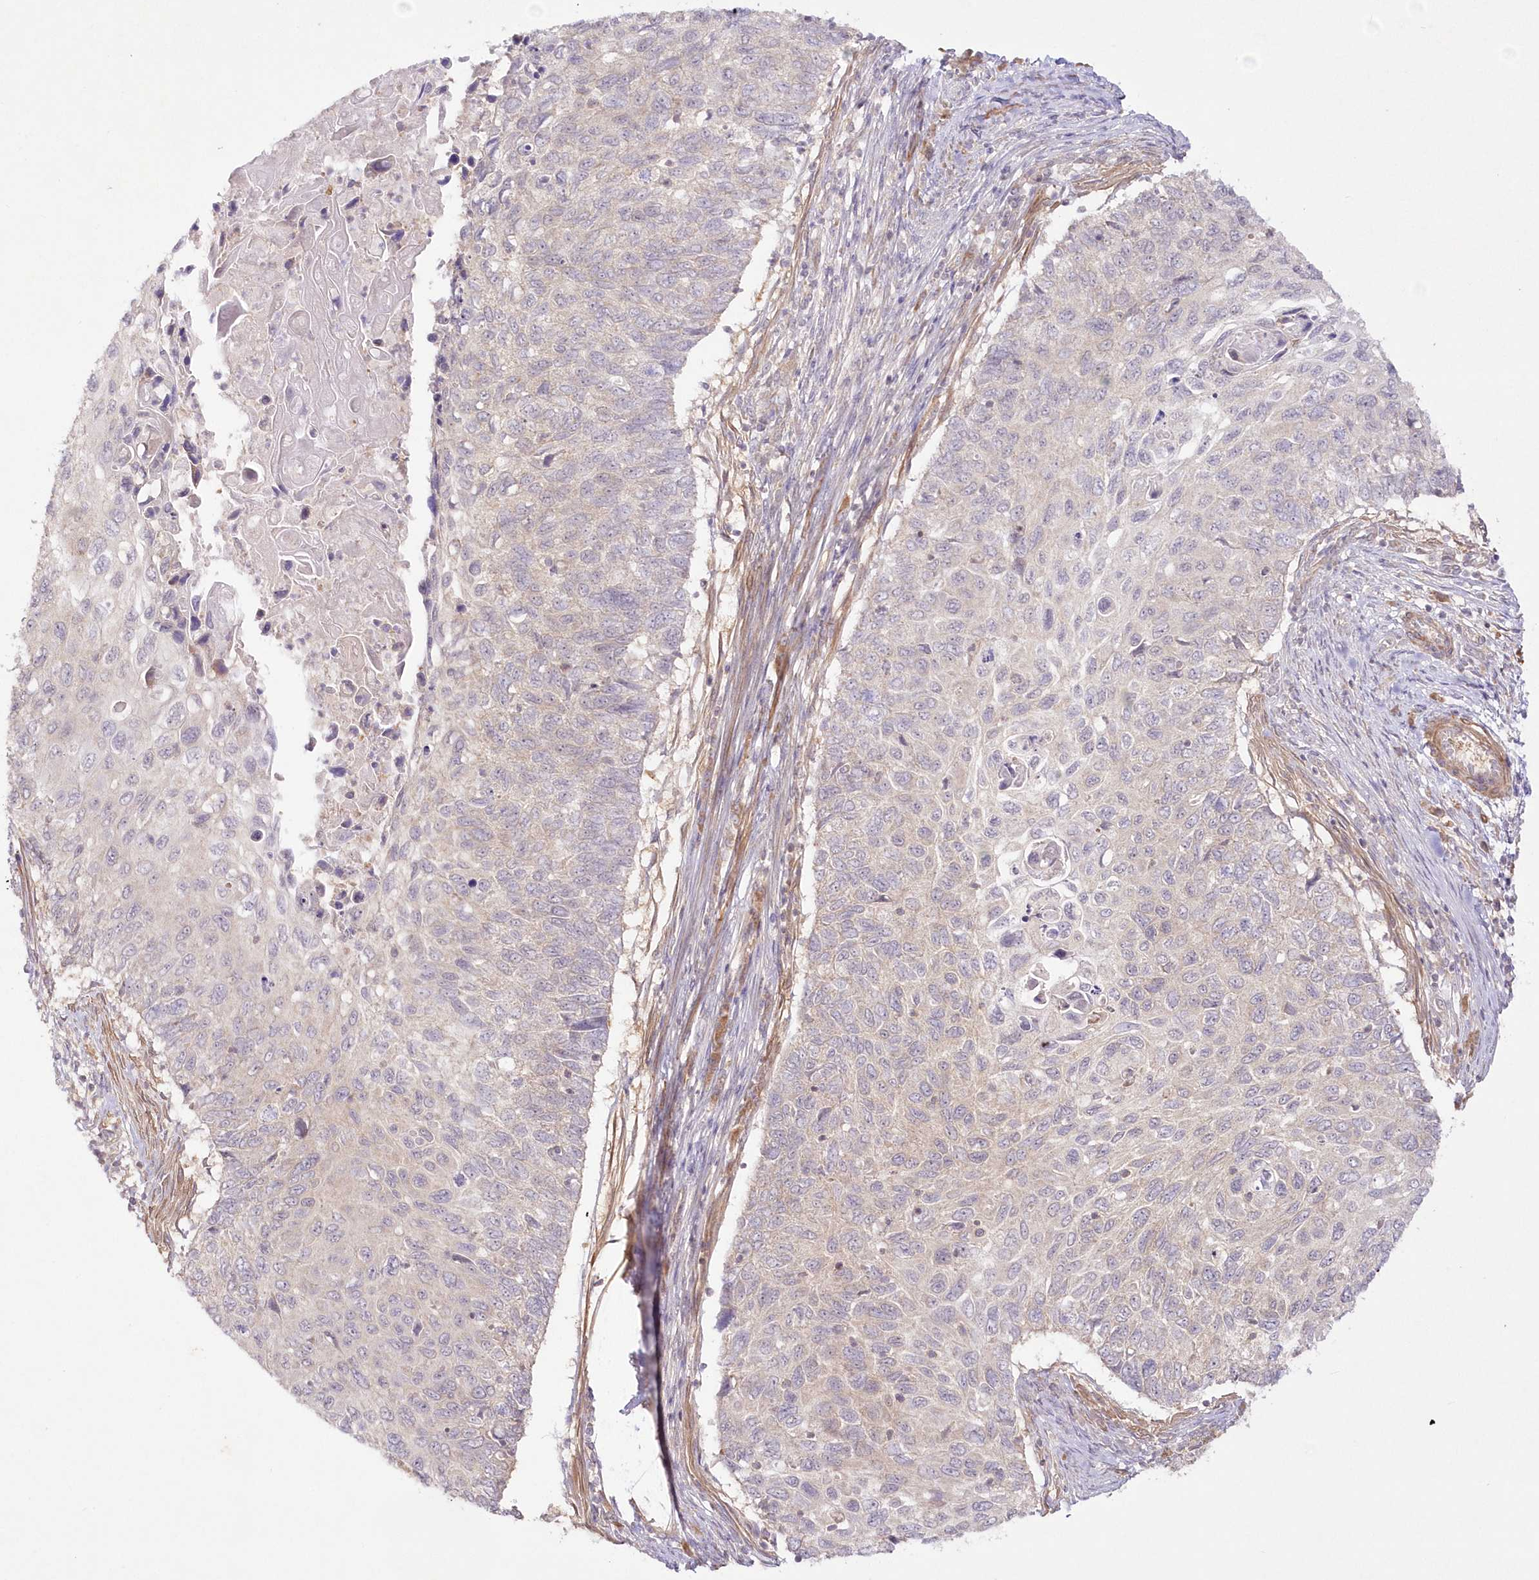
{"staining": {"intensity": "weak", "quantity": "<25%", "location": "cytoplasmic/membranous"}, "tissue": "cervical cancer", "cell_type": "Tumor cells", "image_type": "cancer", "snomed": [{"axis": "morphology", "description": "Squamous cell carcinoma, NOS"}, {"axis": "topography", "description": "Cervix"}], "caption": "Immunohistochemistry (IHC) histopathology image of human cervical cancer (squamous cell carcinoma) stained for a protein (brown), which shows no expression in tumor cells. Nuclei are stained in blue.", "gene": "IPMK", "patient": {"sex": "female", "age": 70}}